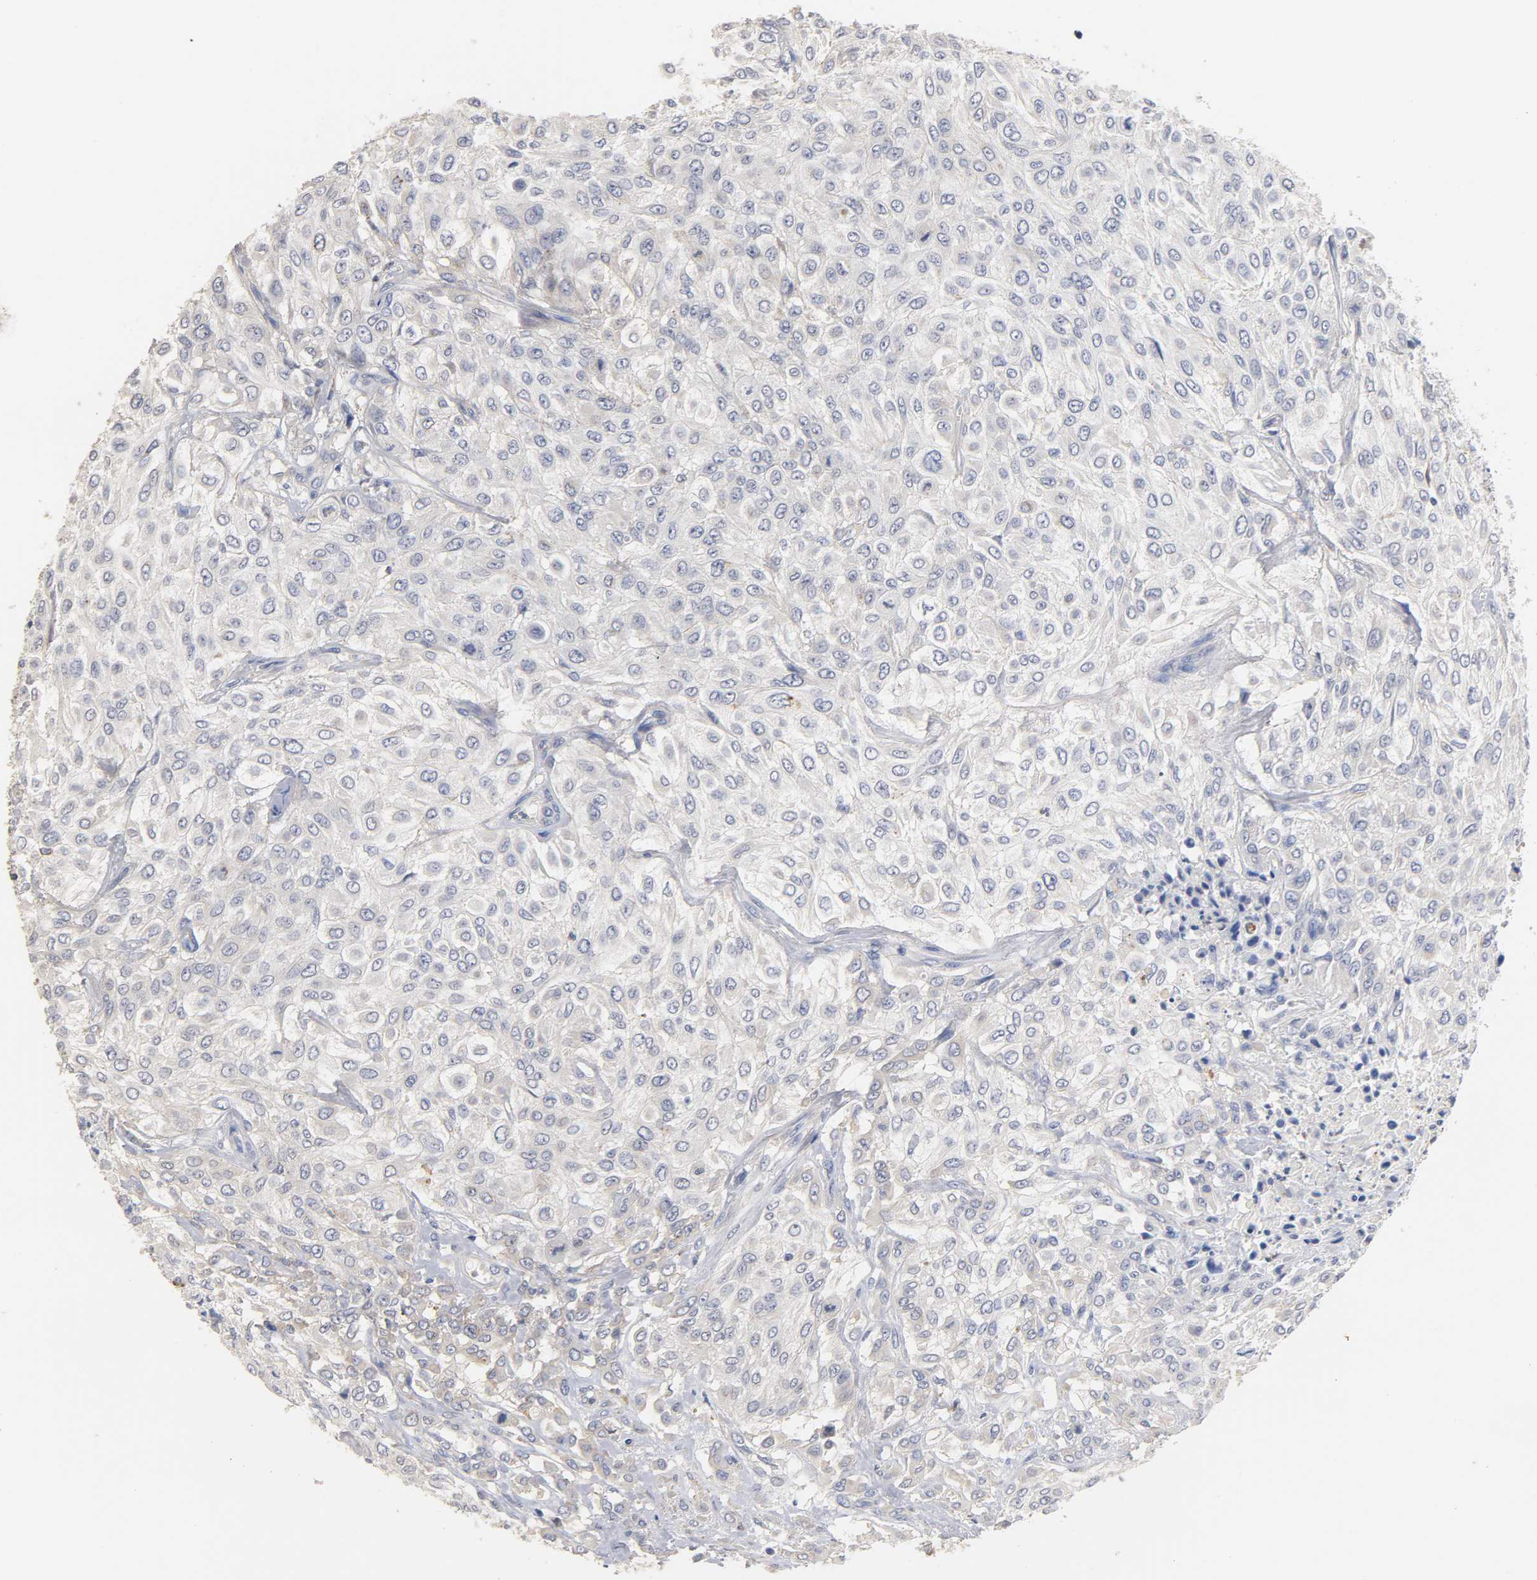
{"staining": {"intensity": "negative", "quantity": "none", "location": "none"}, "tissue": "urothelial cancer", "cell_type": "Tumor cells", "image_type": "cancer", "snomed": [{"axis": "morphology", "description": "Urothelial carcinoma, High grade"}, {"axis": "topography", "description": "Urinary bladder"}], "caption": "The immunohistochemistry photomicrograph has no significant expression in tumor cells of urothelial cancer tissue.", "gene": "SEMA5A", "patient": {"sex": "male", "age": 57}}